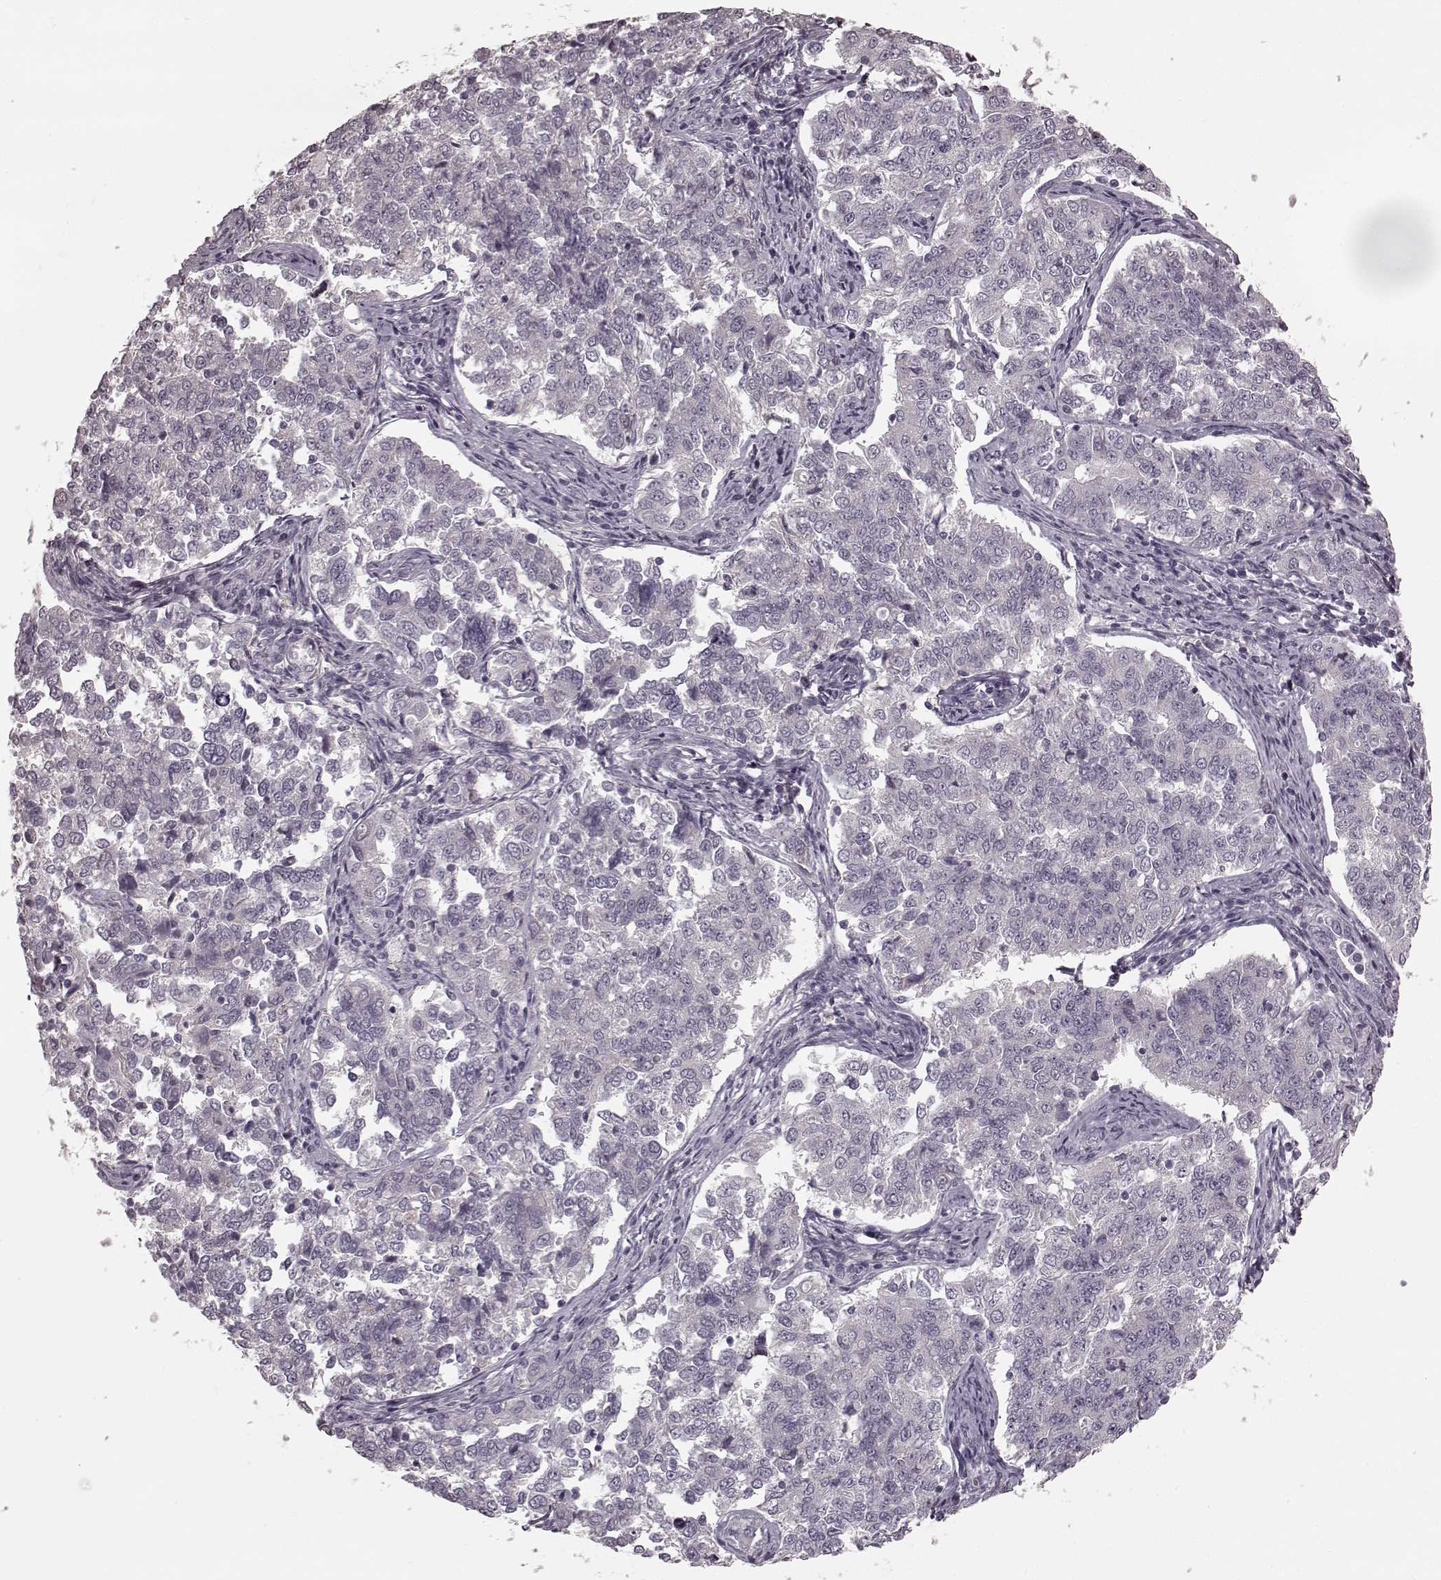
{"staining": {"intensity": "negative", "quantity": "none", "location": "none"}, "tissue": "endometrial cancer", "cell_type": "Tumor cells", "image_type": "cancer", "snomed": [{"axis": "morphology", "description": "Adenocarcinoma, NOS"}, {"axis": "topography", "description": "Endometrium"}], "caption": "High magnification brightfield microscopy of adenocarcinoma (endometrial) stained with DAB (brown) and counterstained with hematoxylin (blue): tumor cells show no significant positivity.", "gene": "PRKCE", "patient": {"sex": "female", "age": 43}}